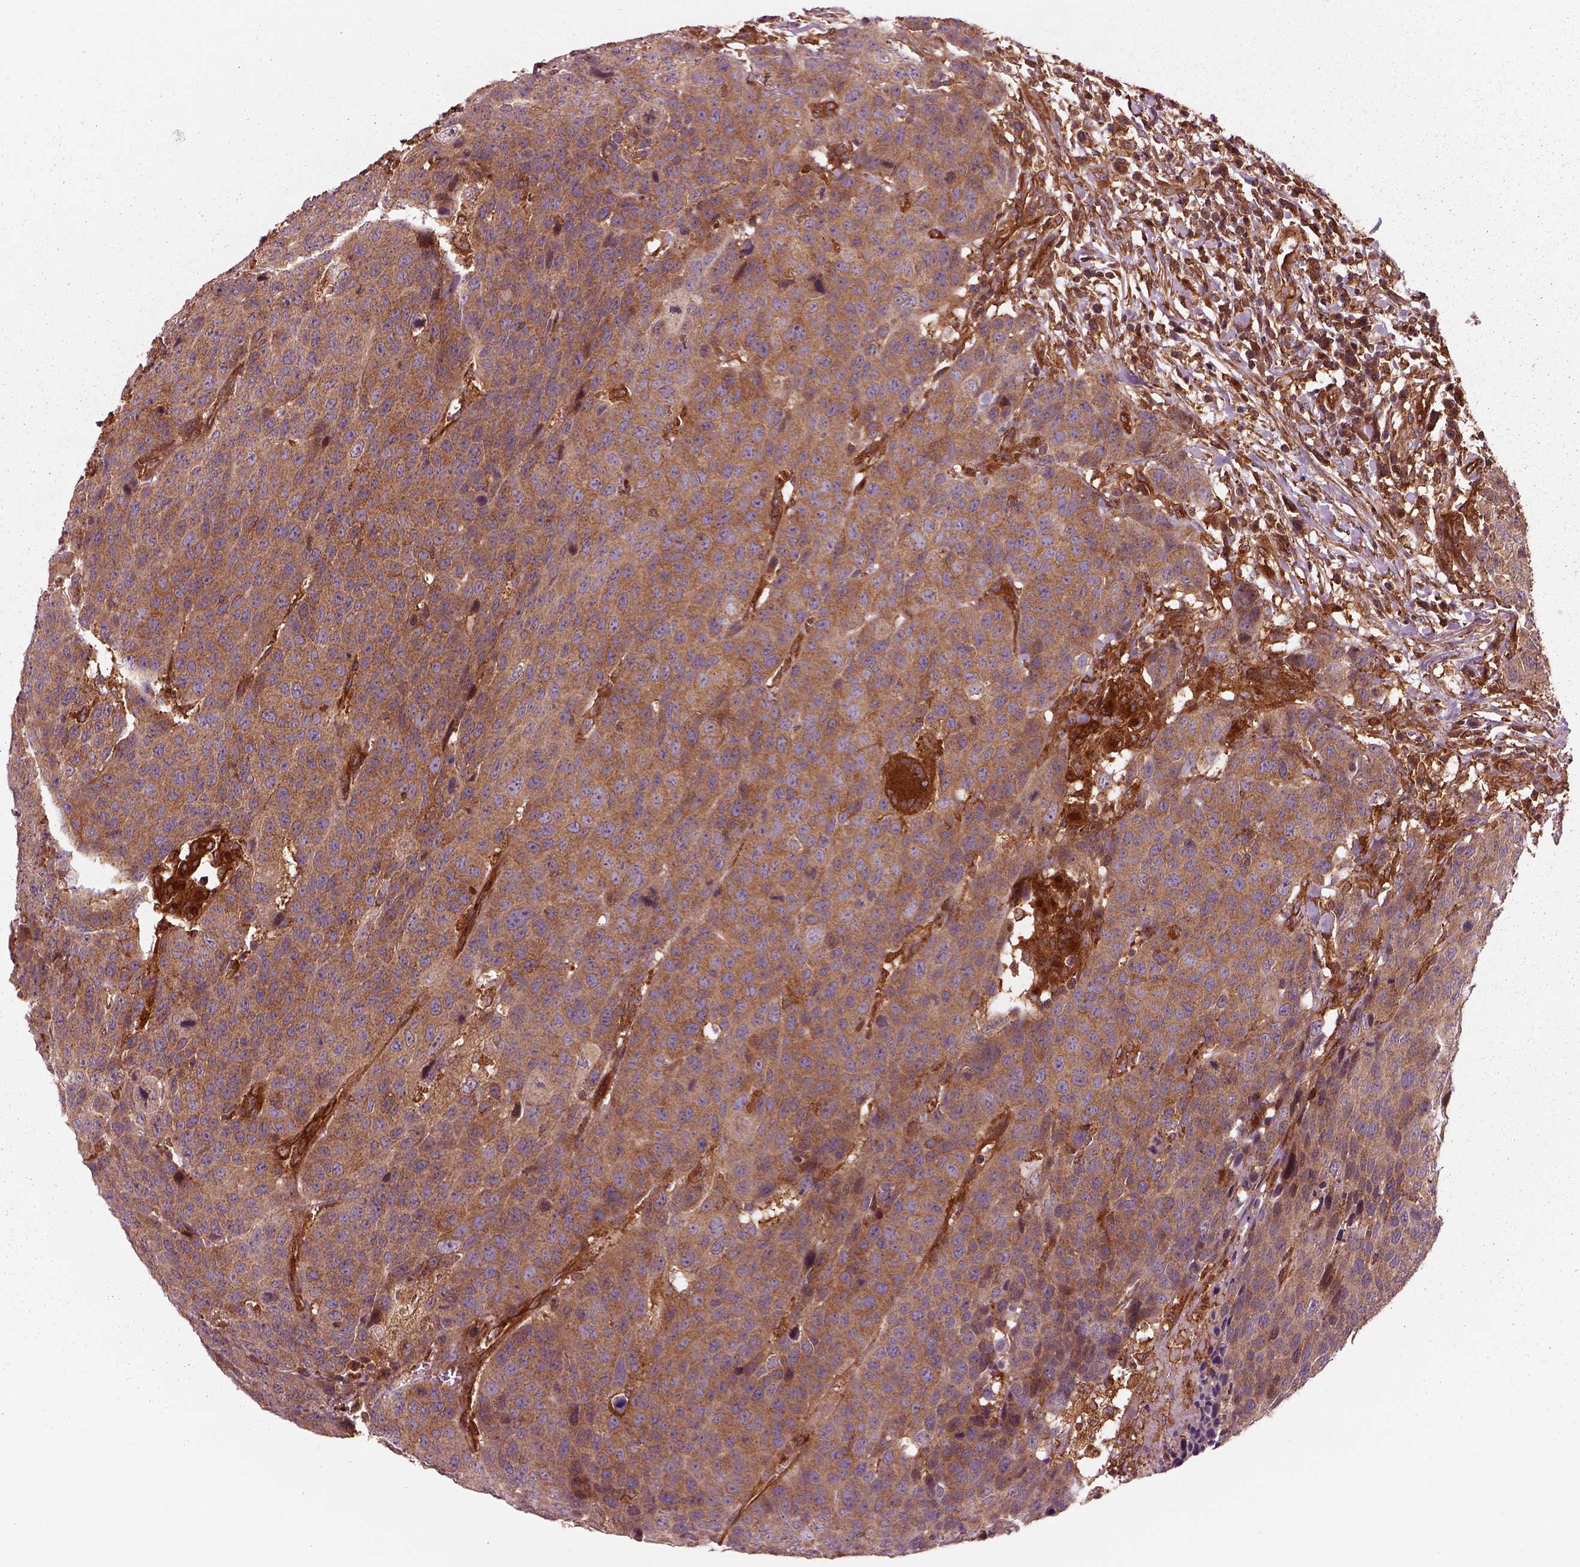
{"staining": {"intensity": "moderate", "quantity": ">75%", "location": "cytoplasmic/membranous"}, "tissue": "head and neck cancer", "cell_type": "Tumor cells", "image_type": "cancer", "snomed": [{"axis": "morphology", "description": "Squamous cell carcinoma, NOS"}, {"axis": "topography", "description": "Head-Neck"}], "caption": "High-power microscopy captured an immunohistochemistry (IHC) histopathology image of head and neck squamous cell carcinoma, revealing moderate cytoplasmic/membranous positivity in about >75% of tumor cells. The staining is performed using DAB brown chromogen to label protein expression. The nuclei are counter-stained blue using hematoxylin.", "gene": "WASHC2A", "patient": {"sex": "male", "age": 66}}